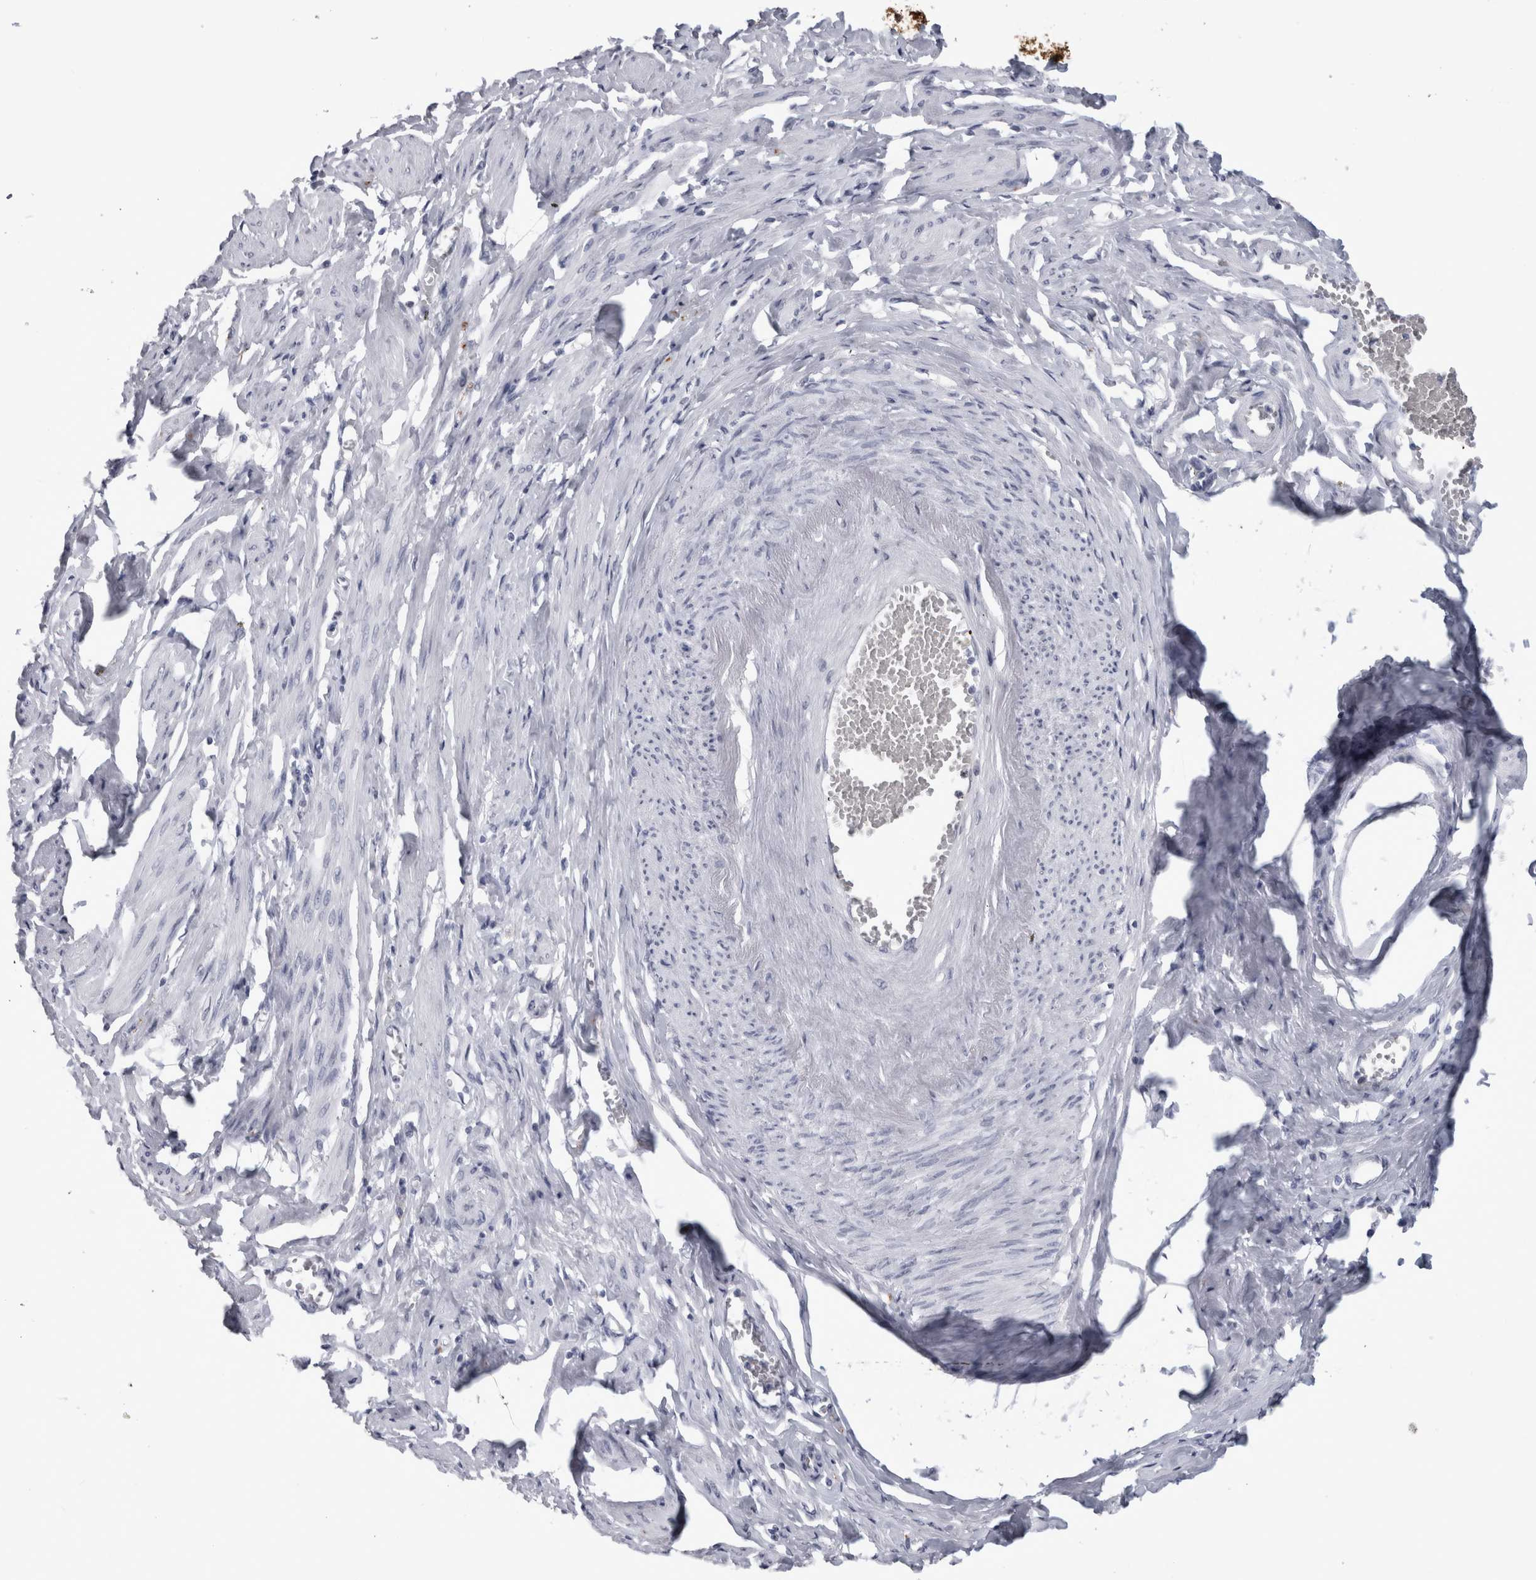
{"staining": {"intensity": "negative", "quantity": "none", "location": "none"}, "tissue": "adipose tissue", "cell_type": "Adipocytes", "image_type": "normal", "snomed": [{"axis": "morphology", "description": "Normal tissue, NOS"}, {"axis": "topography", "description": "Vascular tissue"}, {"axis": "topography", "description": "Fallopian tube"}, {"axis": "topography", "description": "Ovary"}], "caption": "IHC micrograph of normal human adipose tissue stained for a protein (brown), which reveals no expression in adipocytes. The staining is performed using DAB (3,3'-diaminobenzidine) brown chromogen with nuclei counter-stained in using hematoxylin.", "gene": "ACOT7", "patient": {"sex": "female", "age": 67}}